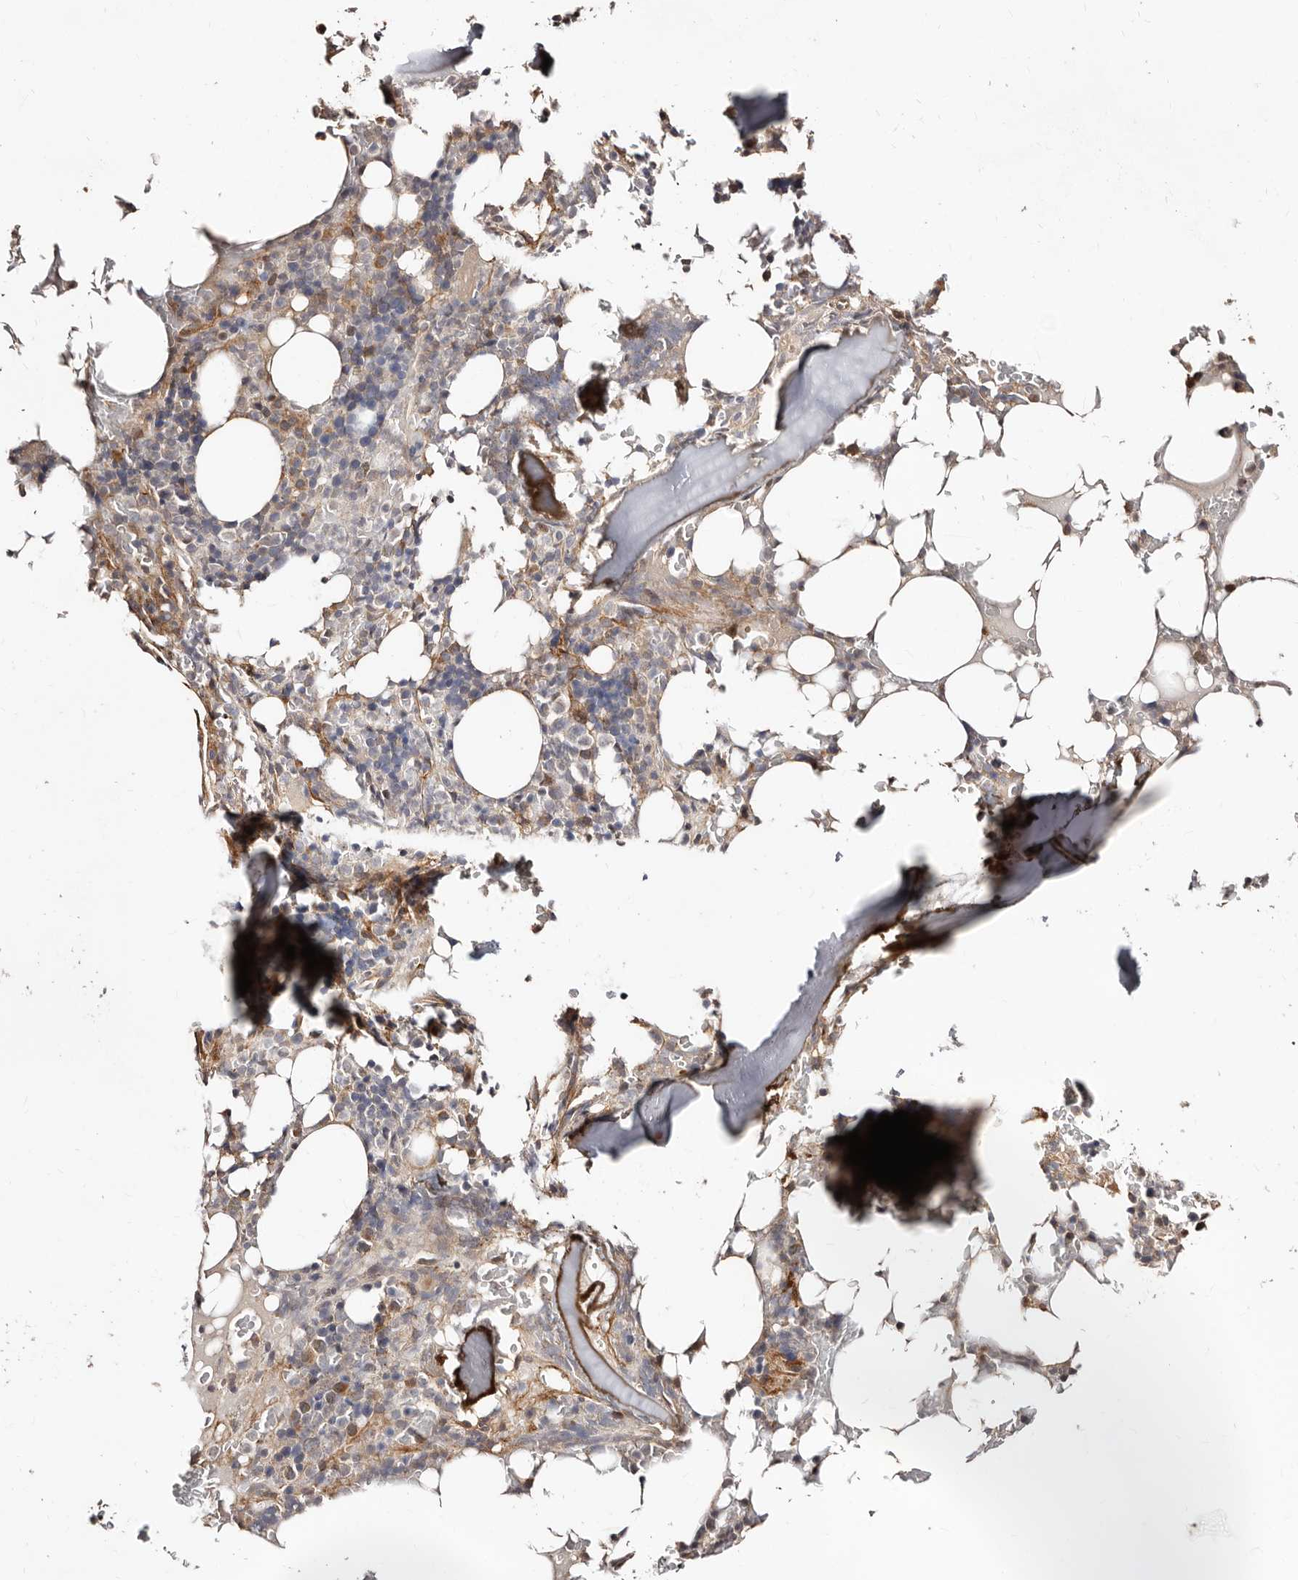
{"staining": {"intensity": "weak", "quantity": ">75%", "location": "cytoplasmic/membranous"}, "tissue": "bone marrow", "cell_type": "Hematopoietic cells", "image_type": "normal", "snomed": [{"axis": "morphology", "description": "Normal tissue, NOS"}, {"axis": "topography", "description": "Bone marrow"}], "caption": "Immunohistochemistry (IHC) of unremarkable bone marrow reveals low levels of weak cytoplasmic/membranous positivity in approximately >75% of hematopoietic cells. The protein of interest is shown in brown color, while the nuclei are stained blue.", "gene": "APOL6", "patient": {"sex": "male", "age": 58}}